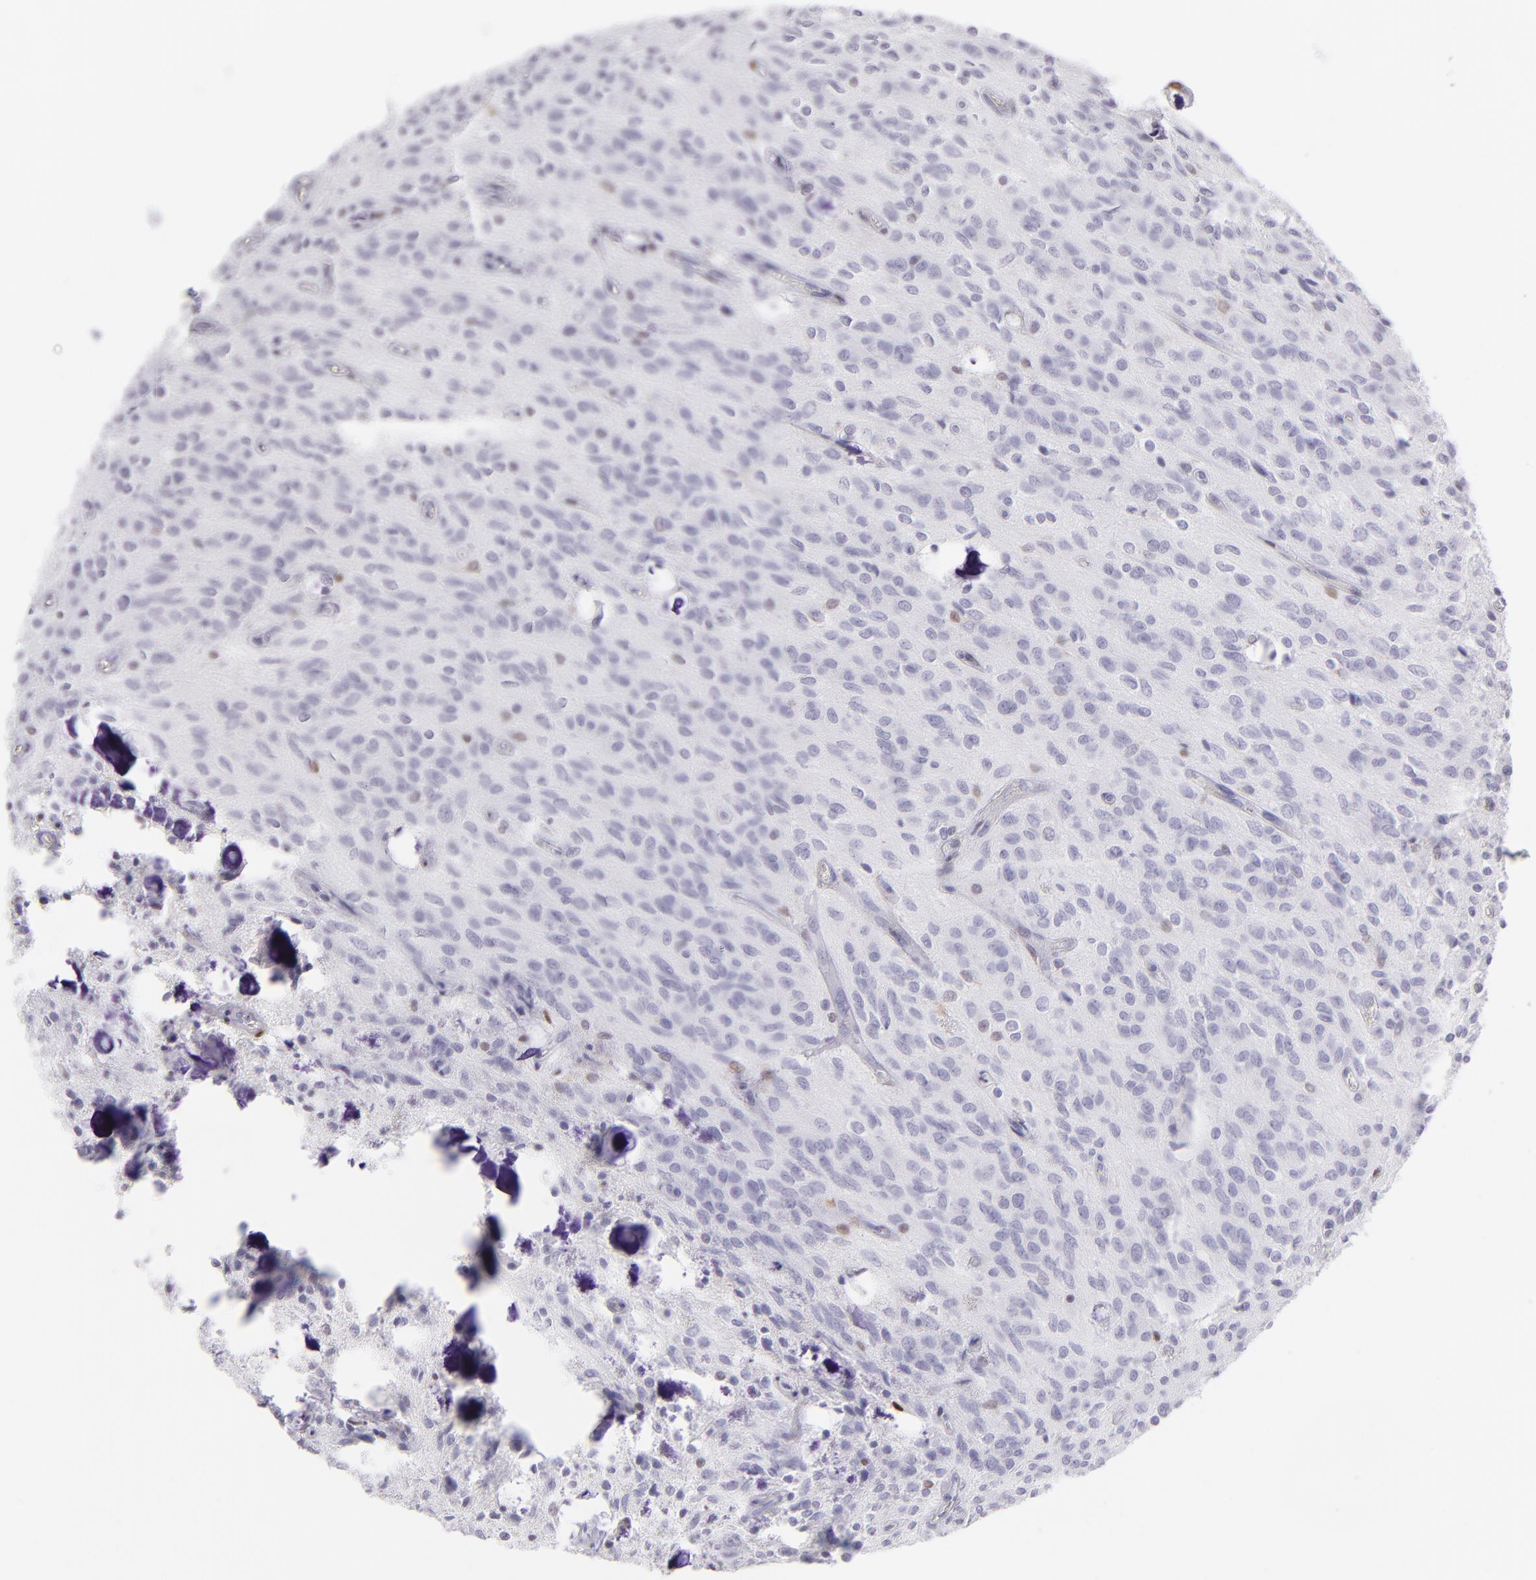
{"staining": {"intensity": "negative", "quantity": "none", "location": "none"}, "tissue": "glioma", "cell_type": "Tumor cells", "image_type": "cancer", "snomed": [{"axis": "morphology", "description": "Glioma, malignant, Low grade"}, {"axis": "topography", "description": "Brain"}], "caption": "Immunohistochemical staining of human malignant glioma (low-grade) exhibits no significant positivity in tumor cells. (Stains: DAB immunohistochemistry with hematoxylin counter stain, Microscopy: brightfield microscopy at high magnification).", "gene": "MITF", "patient": {"sex": "female", "age": 15}}